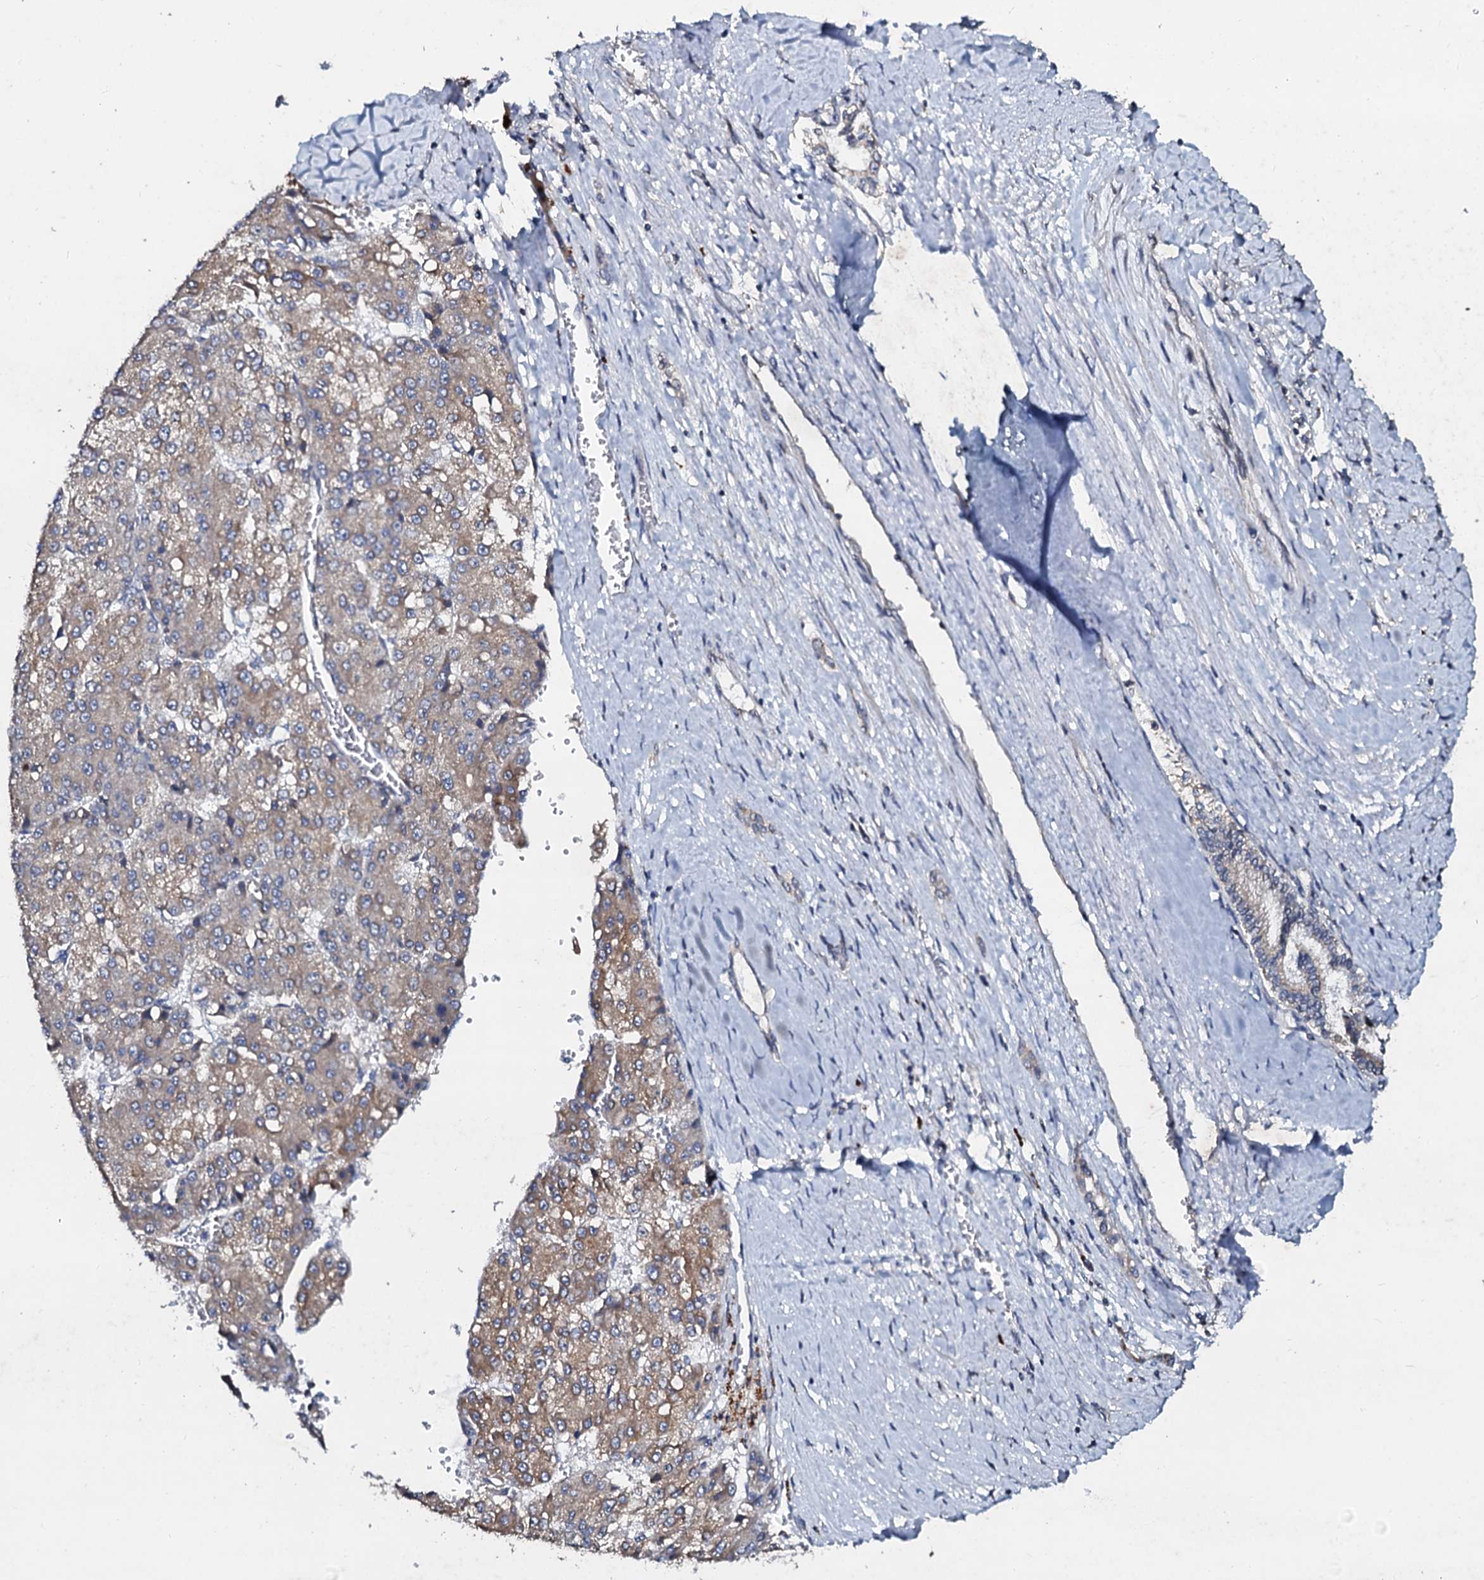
{"staining": {"intensity": "moderate", "quantity": "25%-75%", "location": "cytoplasmic/membranous"}, "tissue": "liver cancer", "cell_type": "Tumor cells", "image_type": "cancer", "snomed": [{"axis": "morphology", "description": "Carcinoma, Hepatocellular, NOS"}, {"axis": "topography", "description": "Liver"}], "caption": "Brown immunohistochemical staining in human liver cancer (hepatocellular carcinoma) exhibits moderate cytoplasmic/membranous positivity in approximately 25%-75% of tumor cells.", "gene": "SLC37A4", "patient": {"sex": "female", "age": 73}}